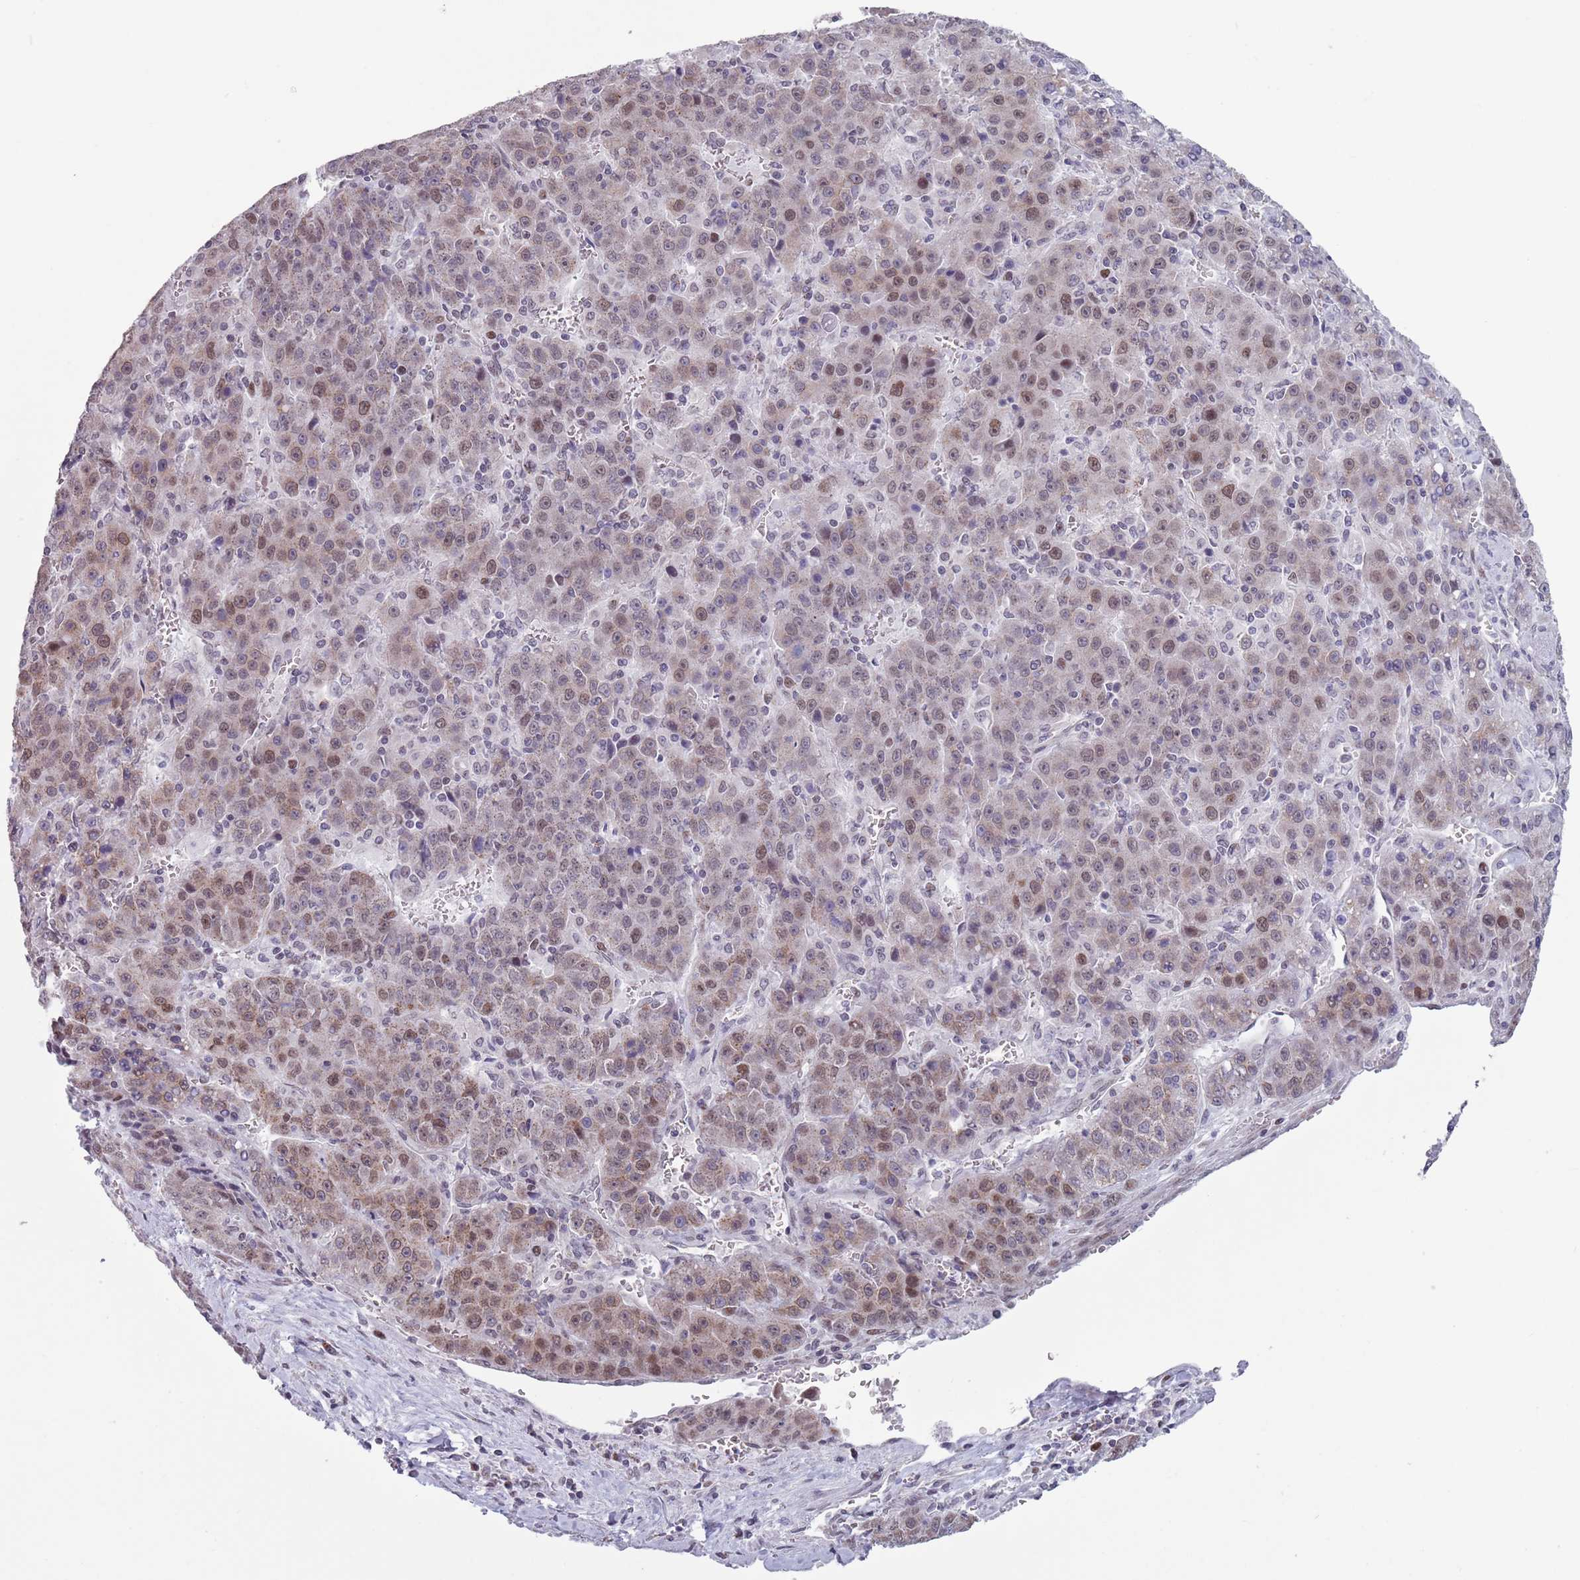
{"staining": {"intensity": "weak", "quantity": ">75%", "location": "cytoplasmic/membranous,nuclear"}, "tissue": "liver cancer", "cell_type": "Tumor cells", "image_type": "cancer", "snomed": [{"axis": "morphology", "description": "Carcinoma, Hepatocellular, NOS"}, {"axis": "topography", "description": "Liver"}], "caption": "DAB (3,3'-diaminobenzidine) immunohistochemical staining of liver cancer demonstrates weak cytoplasmic/membranous and nuclear protein expression in approximately >75% of tumor cells. Nuclei are stained in blue.", "gene": "ZKSCAN2", "patient": {"sex": "female", "age": 53}}